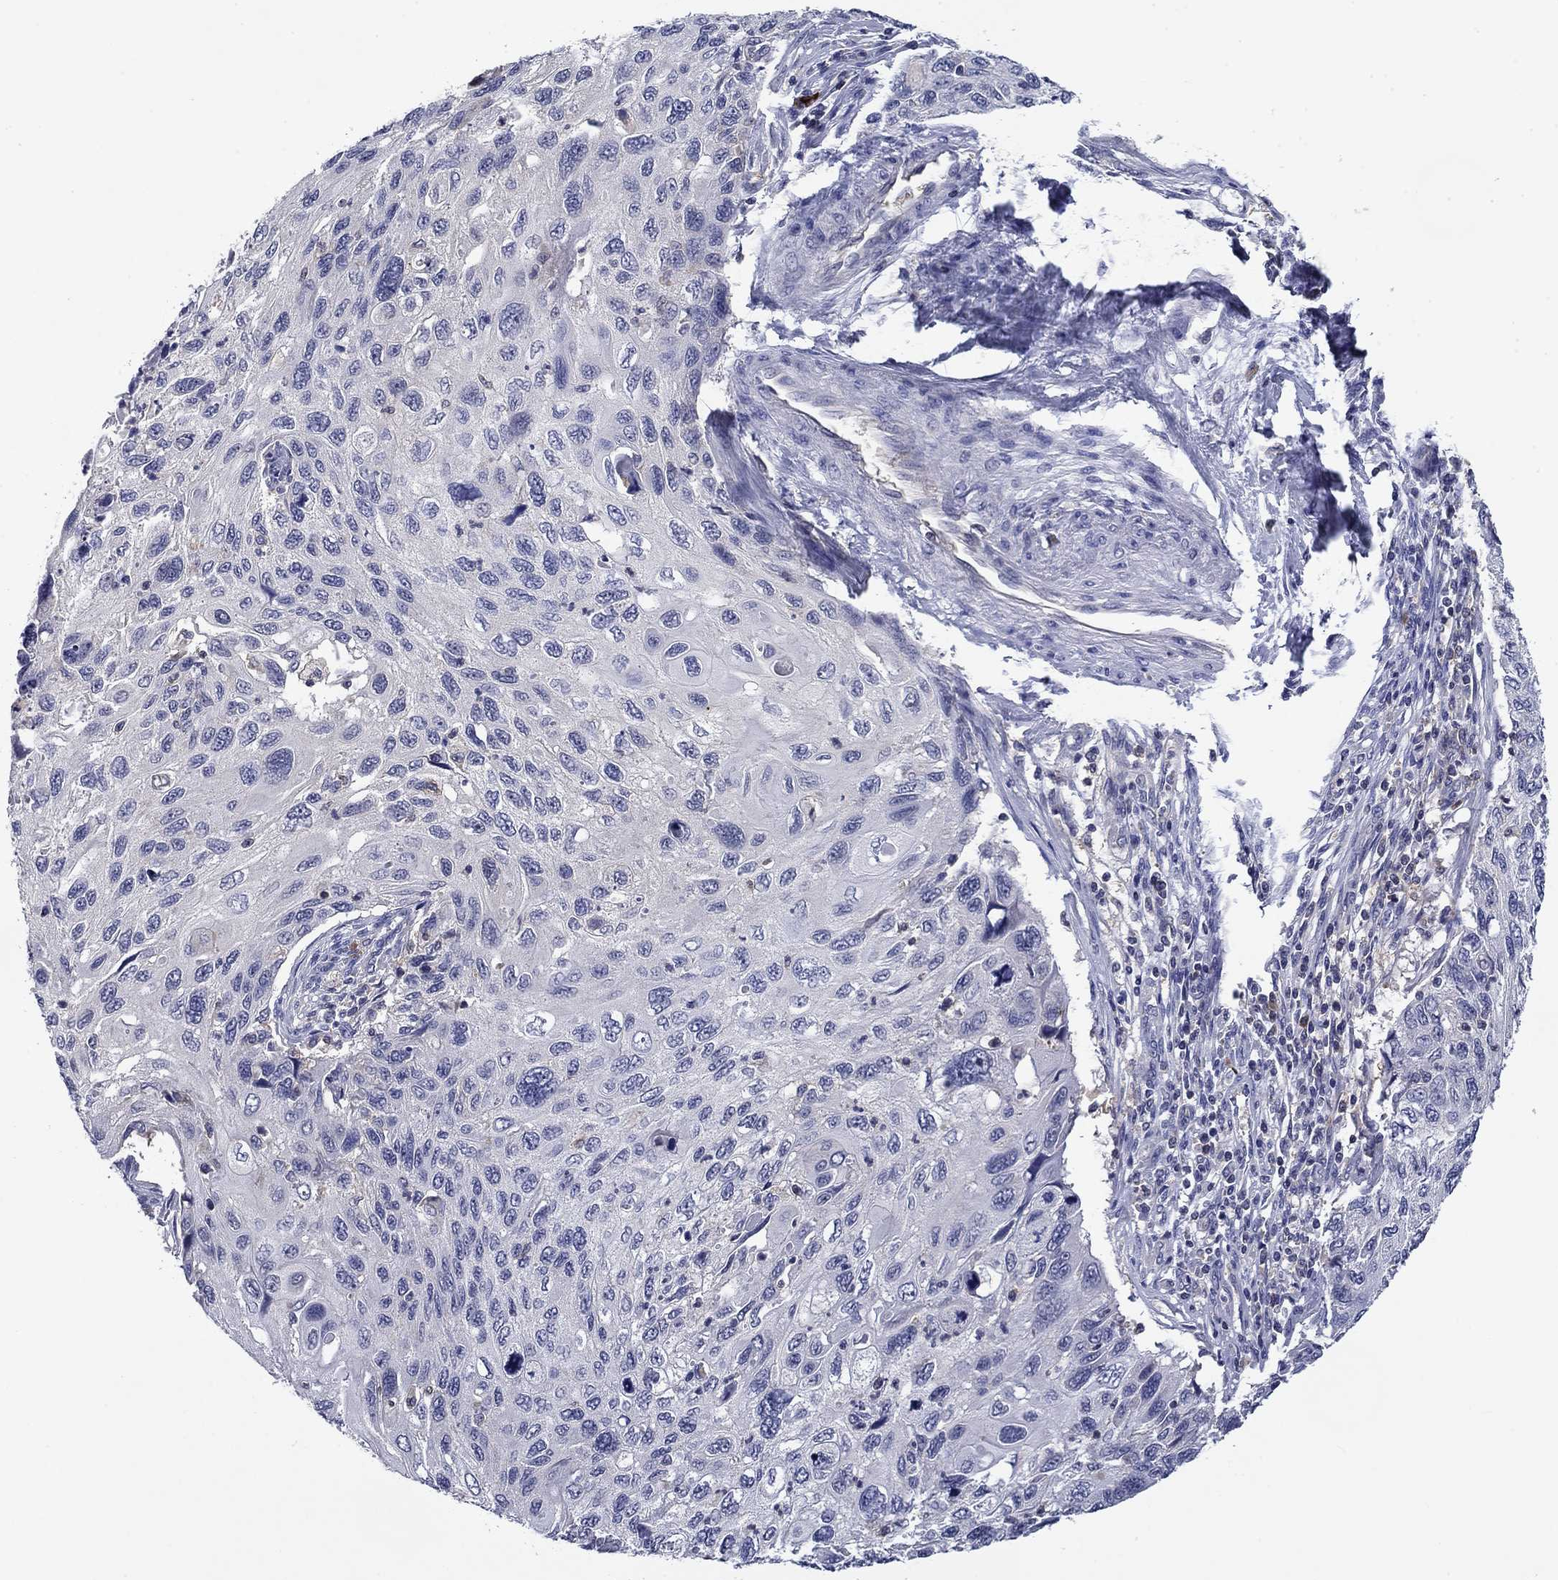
{"staining": {"intensity": "negative", "quantity": "none", "location": "none"}, "tissue": "cervical cancer", "cell_type": "Tumor cells", "image_type": "cancer", "snomed": [{"axis": "morphology", "description": "Squamous cell carcinoma, NOS"}, {"axis": "topography", "description": "Cervix"}], "caption": "High power microscopy histopathology image of an immunohistochemistry (IHC) image of cervical squamous cell carcinoma, revealing no significant staining in tumor cells.", "gene": "POU2F2", "patient": {"sex": "female", "age": 70}}